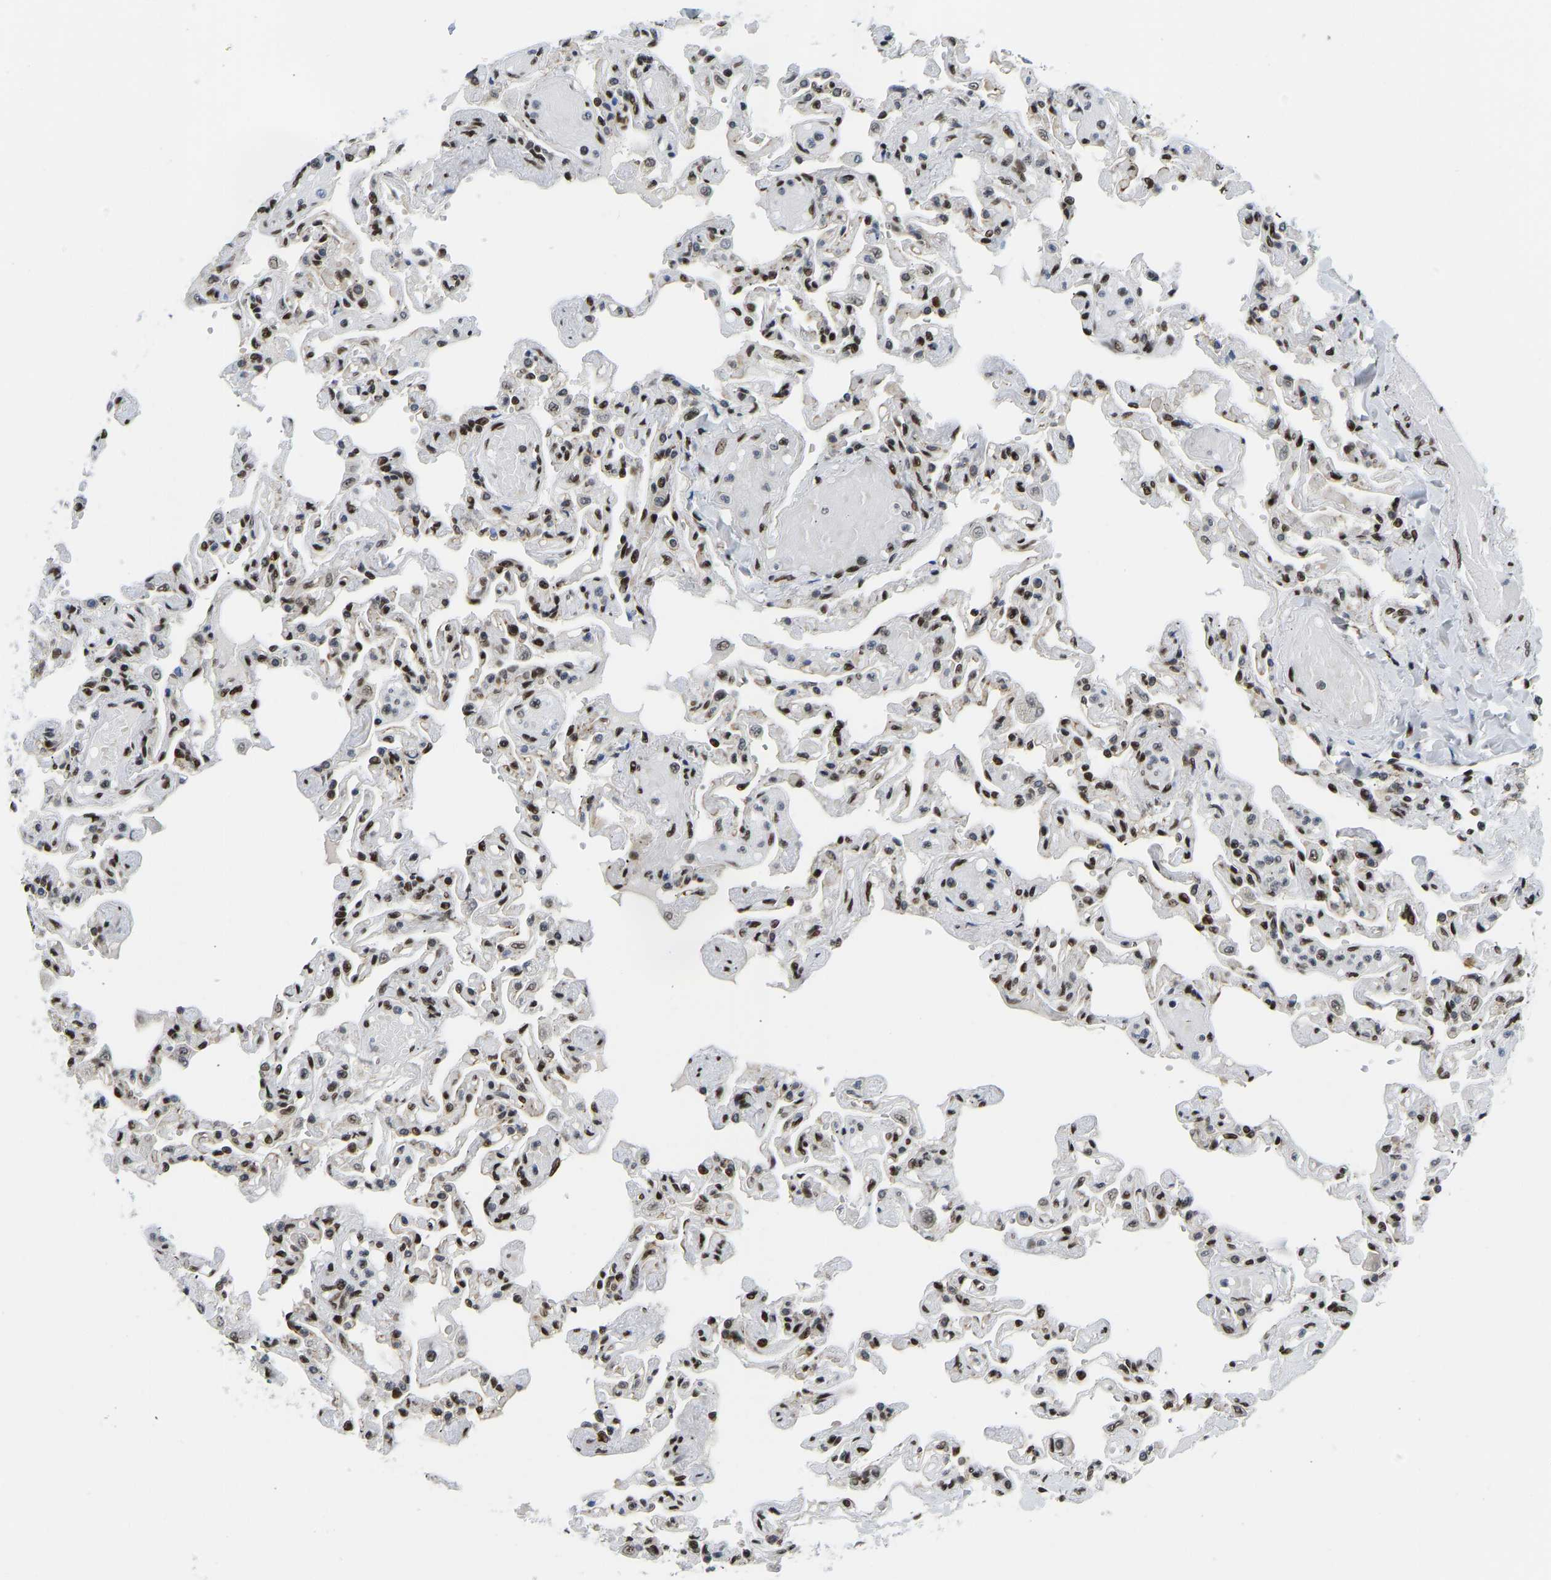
{"staining": {"intensity": "strong", "quantity": "25%-75%", "location": "nuclear"}, "tissue": "lung", "cell_type": "Alveolar cells", "image_type": "normal", "snomed": [{"axis": "morphology", "description": "Normal tissue, NOS"}, {"axis": "topography", "description": "Lung"}], "caption": "Immunohistochemistry (IHC) histopathology image of normal lung: human lung stained using IHC shows high levels of strong protein expression localized specifically in the nuclear of alveolar cells, appearing as a nuclear brown color.", "gene": "FOXK1", "patient": {"sex": "male", "age": 21}}